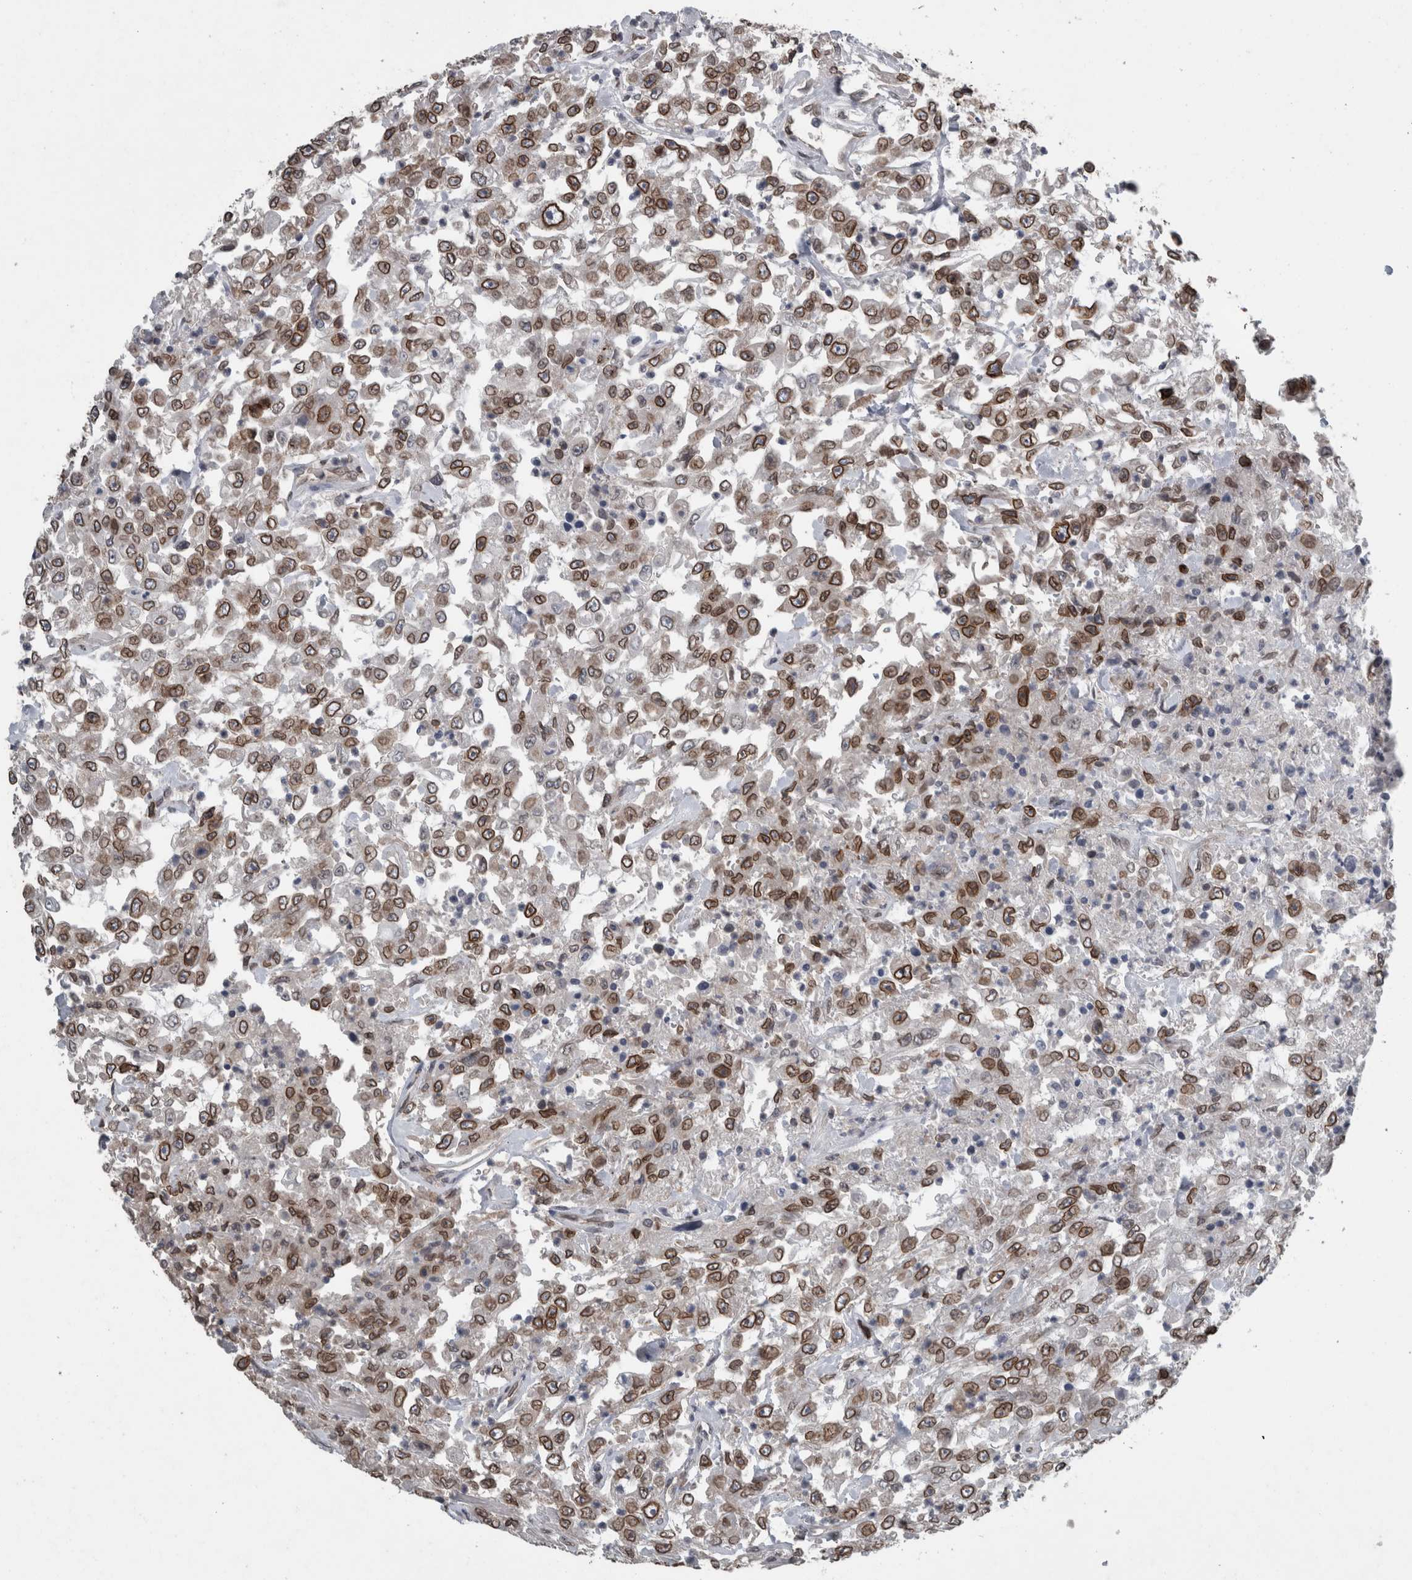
{"staining": {"intensity": "strong", "quantity": ">75%", "location": "cytoplasmic/membranous,nuclear"}, "tissue": "urothelial cancer", "cell_type": "Tumor cells", "image_type": "cancer", "snomed": [{"axis": "morphology", "description": "Urothelial carcinoma, High grade"}, {"axis": "topography", "description": "Urinary bladder"}], "caption": "Protein expression analysis of human high-grade urothelial carcinoma reveals strong cytoplasmic/membranous and nuclear expression in about >75% of tumor cells.", "gene": "RANBP2", "patient": {"sex": "male", "age": 46}}